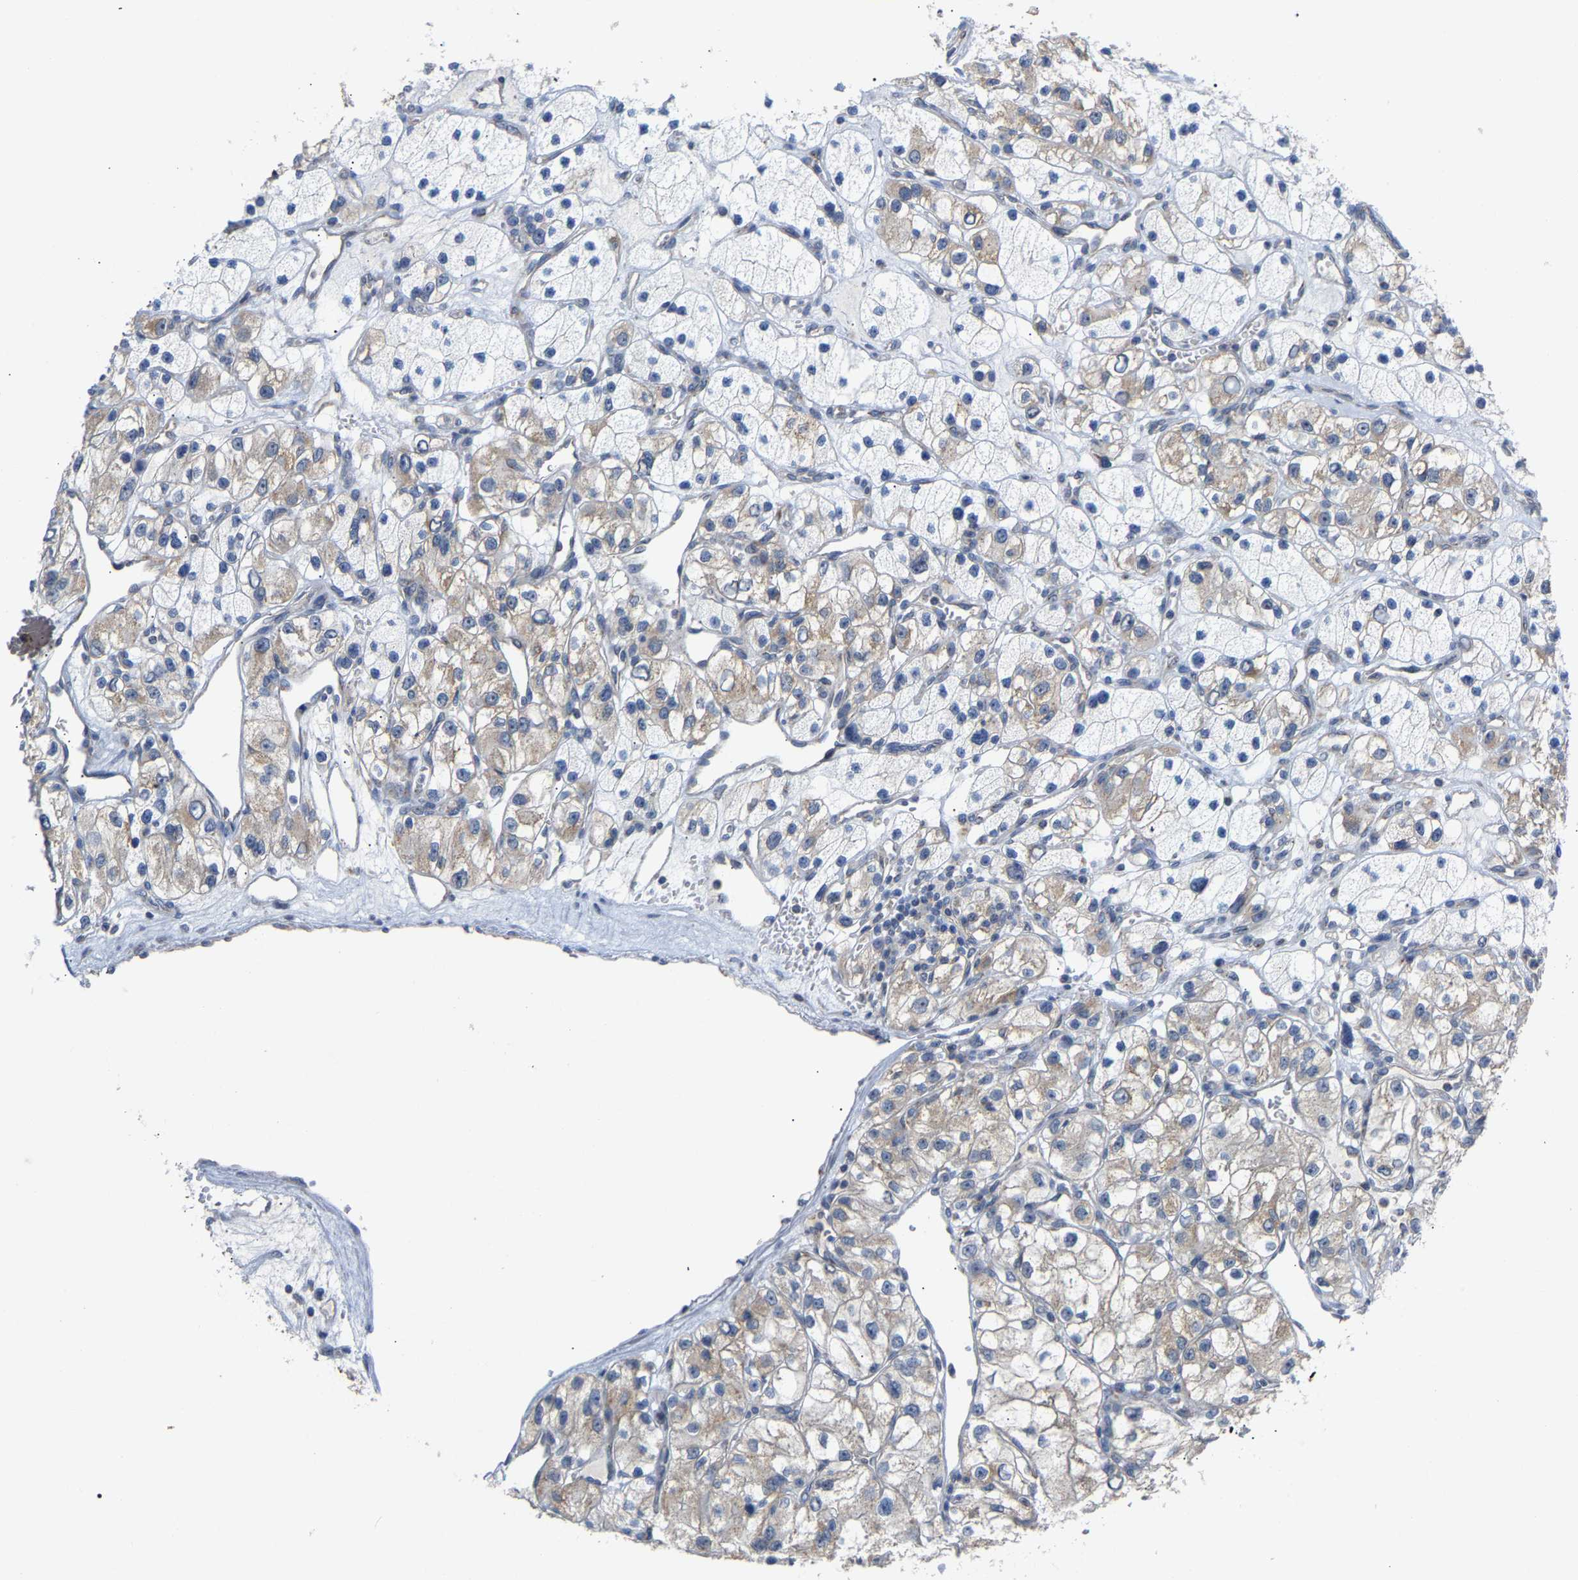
{"staining": {"intensity": "weak", "quantity": "25%-75%", "location": "cytoplasmic/membranous"}, "tissue": "renal cancer", "cell_type": "Tumor cells", "image_type": "cancer", "snomed": [{"axis": "morphology", "description": "Adenocarcinoma, NOS"}, {"axis": "topography", "description": "Kidney"}], "caption": "Immunohistochemistry (IHC) image of renal cancer stained for a protein (brown), which shows low levels of weak cytoplasmic/membranous expression in about 25%-75% of tumor cells.", "gene": "PCNT", "patient": {"sex": "female", "age": 57}}